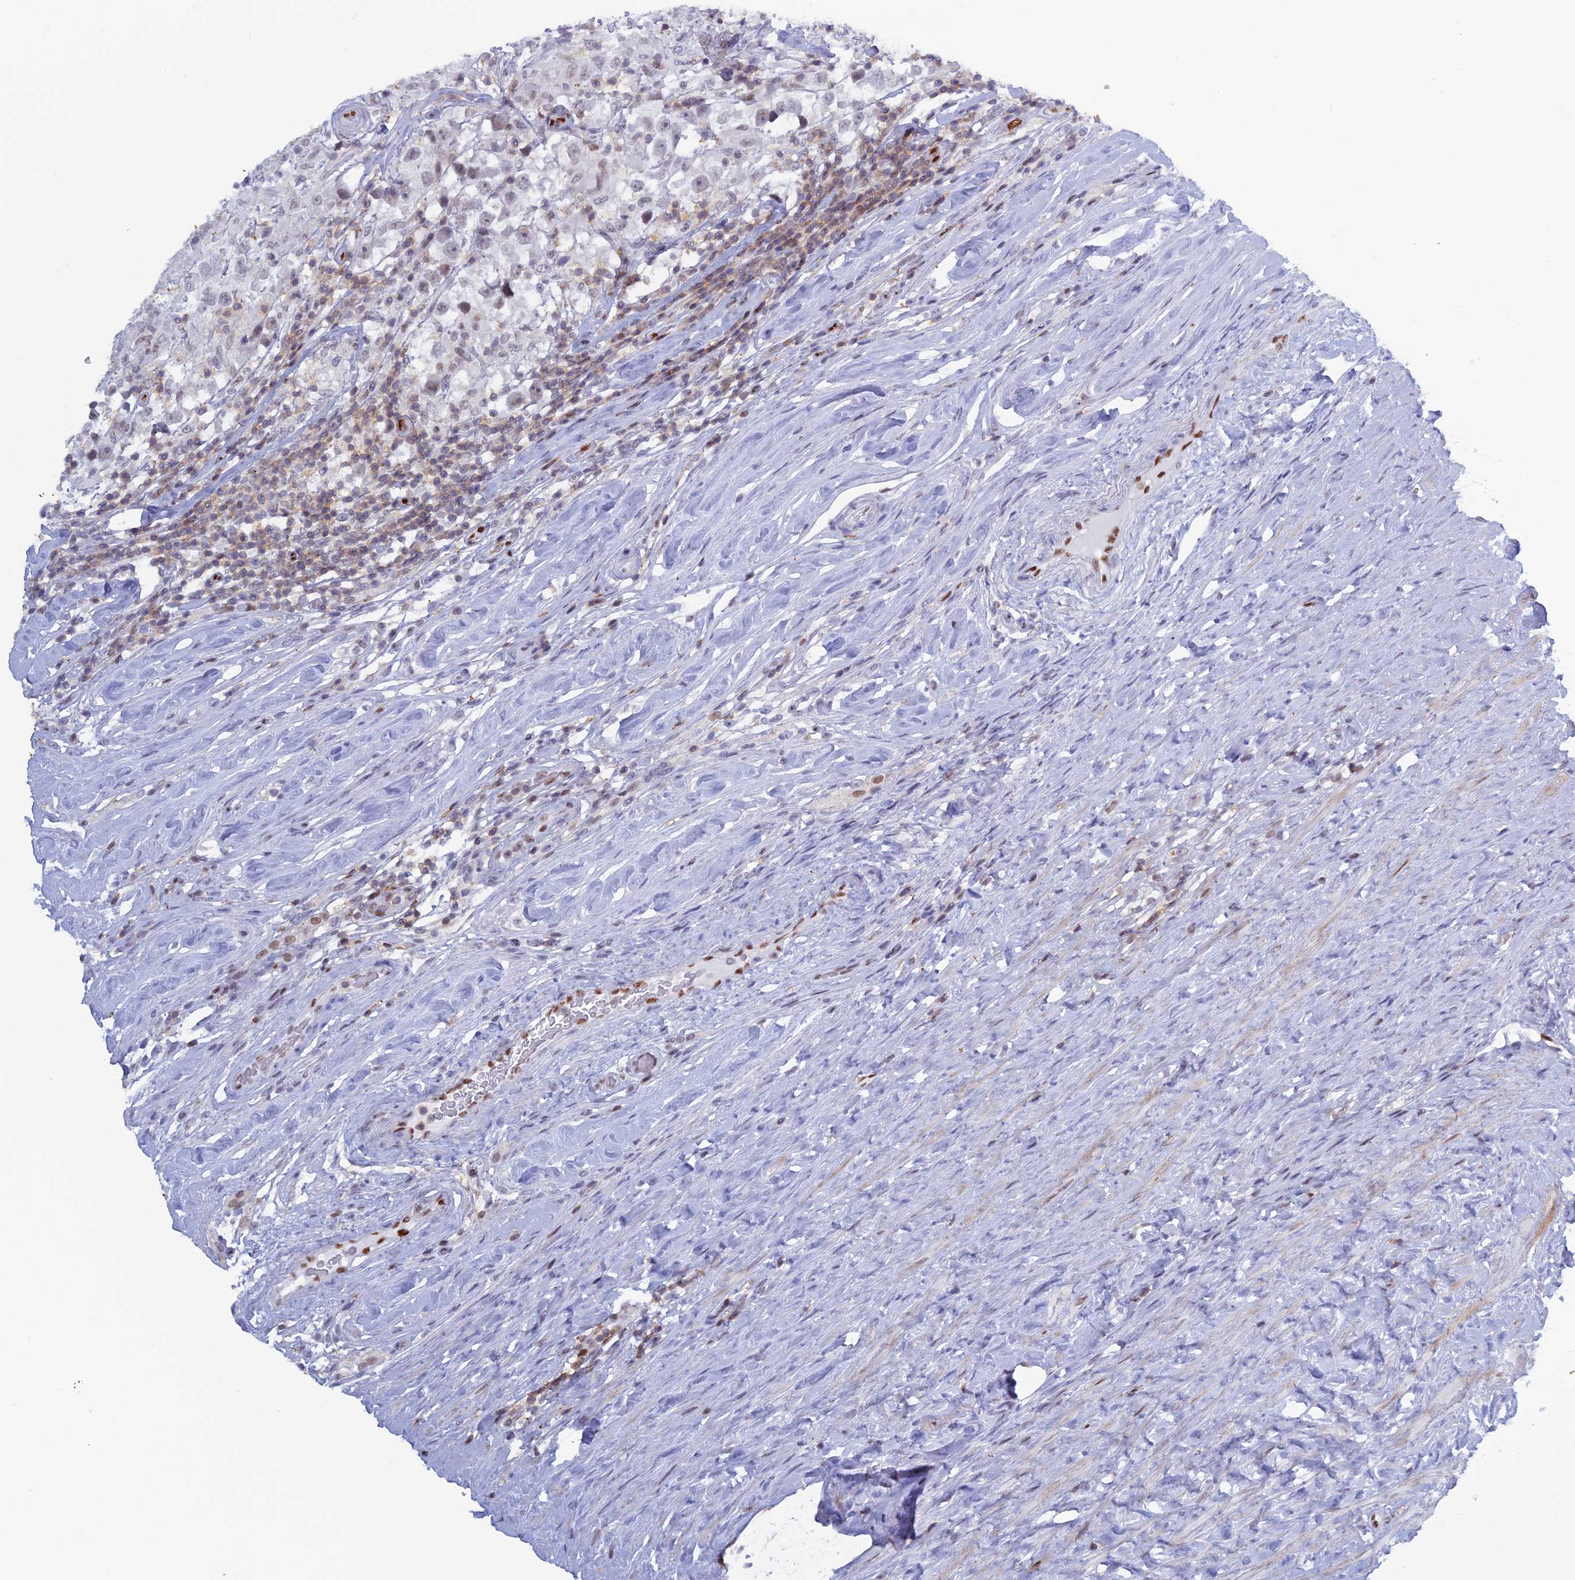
{"staining": {"intensity": "negative", "quantity": "none", "location": "none"}, "tissue": "testis cancer", "cell_type": "Tumor cells", "image_type": "cancer", "snomed": [{"axis": "morphology", "description": "Seminoma, NOS"}, {"axis": "topography", "description": "Testis"}], "caption": "Testis cancer was stained to show a protein in brown. There is no significant expression in tumor cells.", "gene": "NOL4L", "patient": {"sex": "male", "age": 46}}